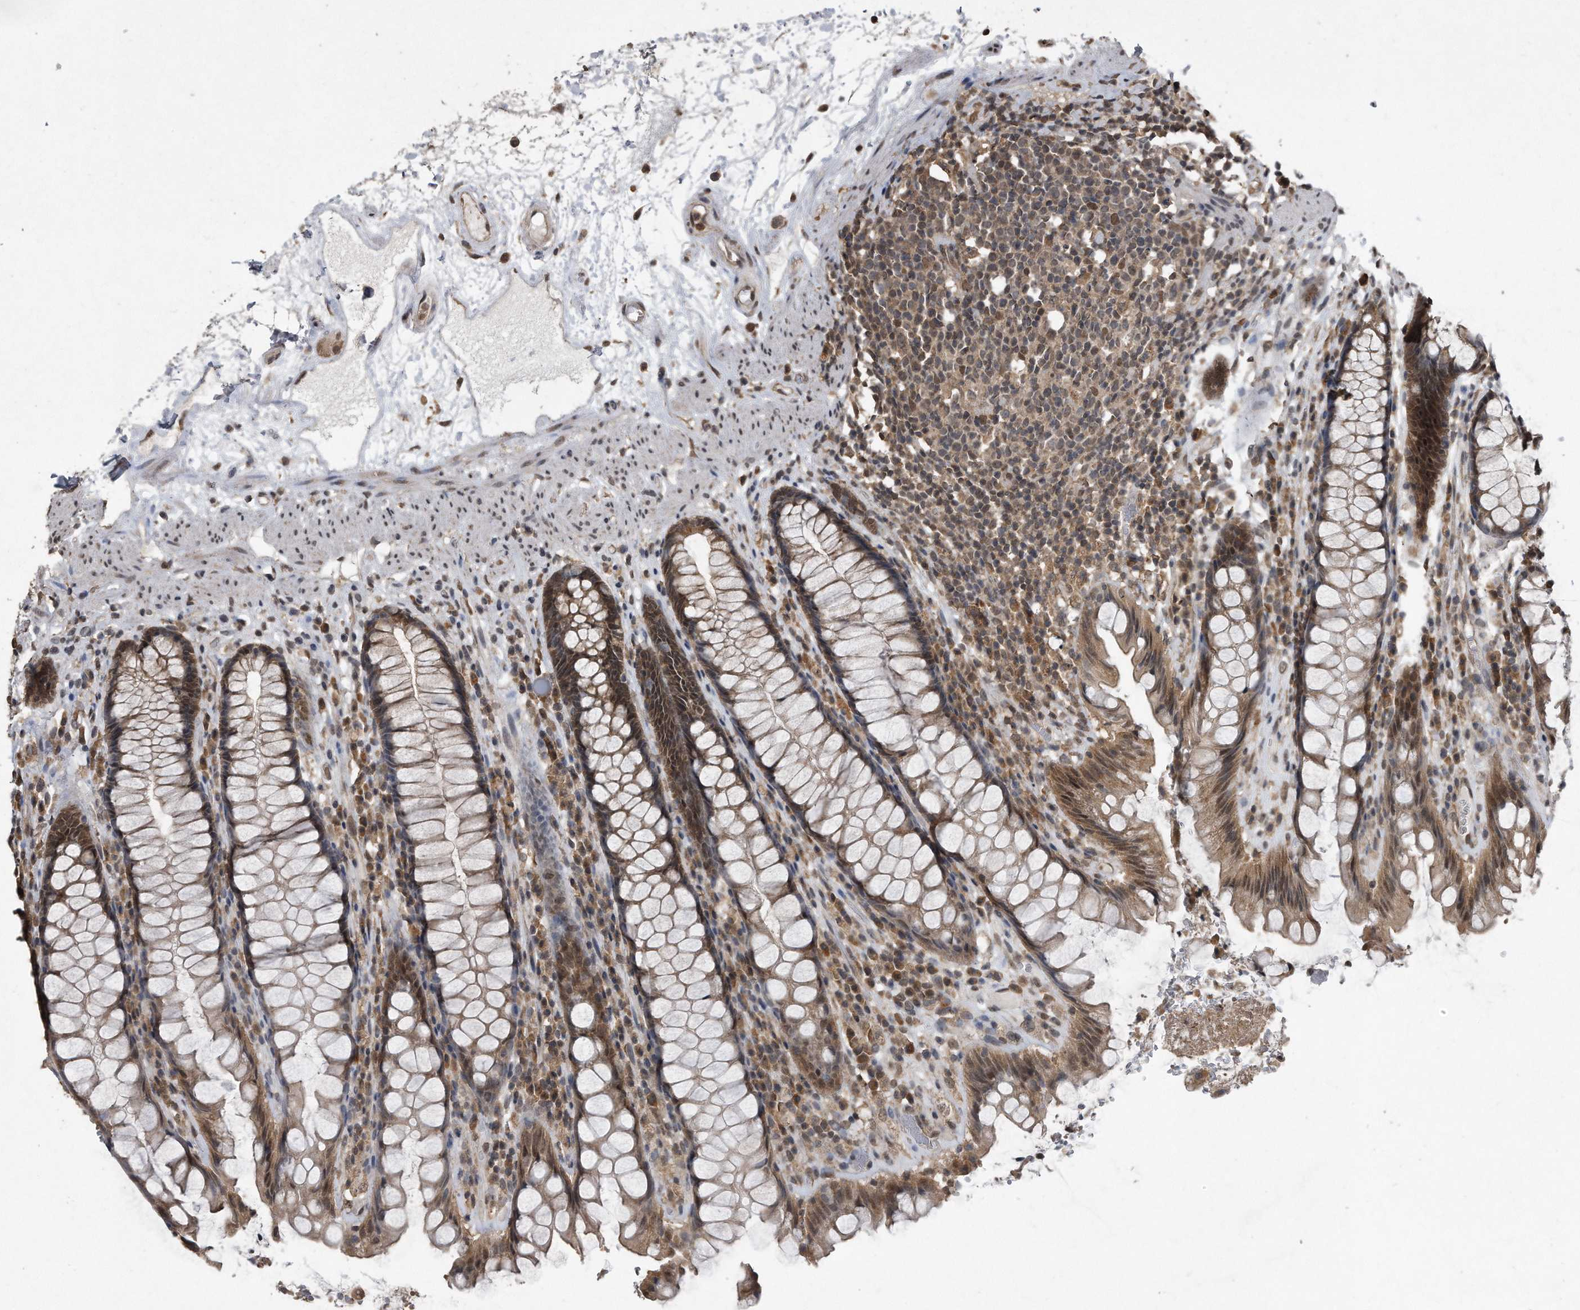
{"staining": {"intensity": "moderate", "quantity": ">75%", "location": "cytoplasmic/membranous,nuclear"}, "tissue": "rectum", "cell_type": "Glandular cells", "image_type": "normal", "snomed": [{"axis": "morphology", "description": "Normal tissue, NOS"}, {"axis": "topography", "description": "Rectum"}], "caption": "Moderate cytoplasmic/membranous,nuclear staining is seen in approximately >75% of glandular cells in unremarkable rectum.", "gene": "CRYZL1", "patient": {"sex": "male", "age": 64}}